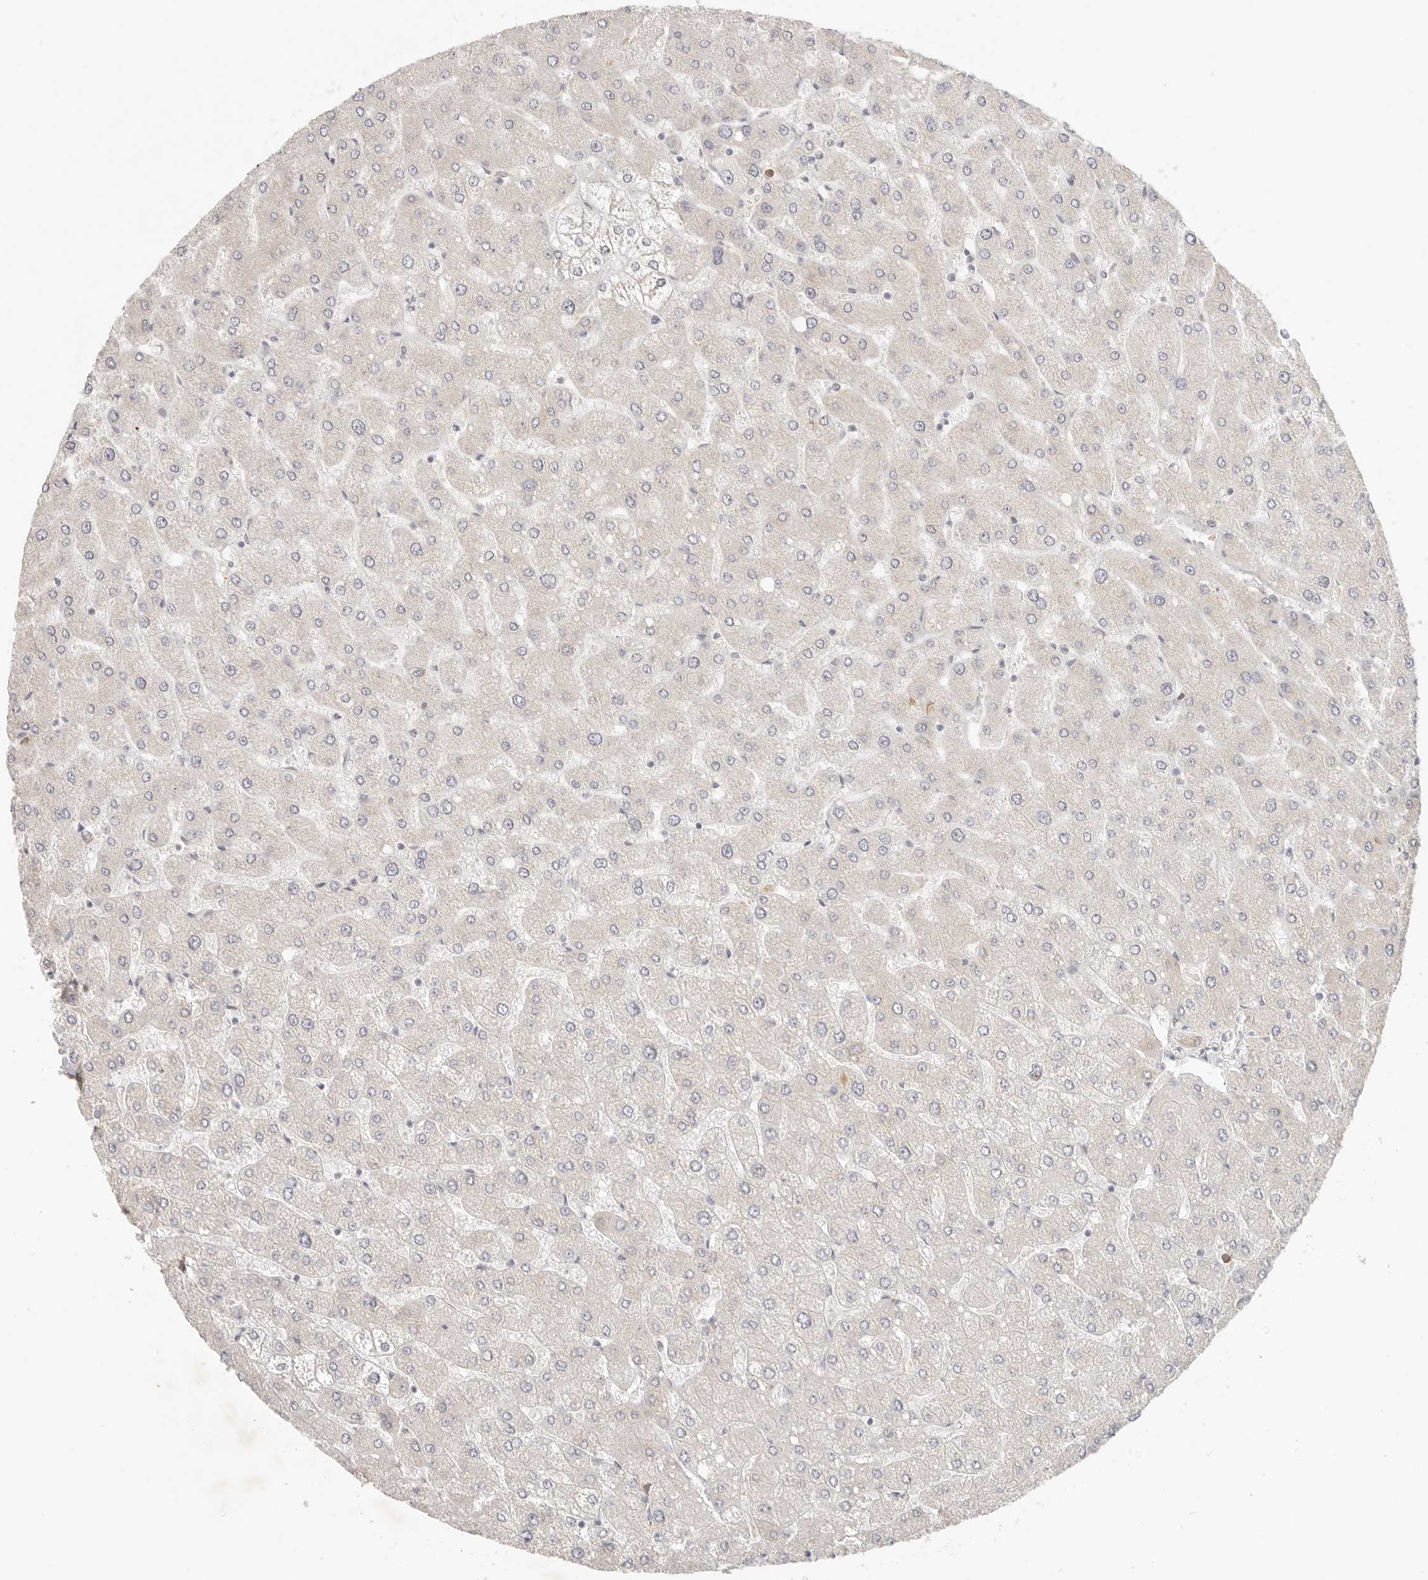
{"staining": {"intensity": "negative", "quantity": "none", "location": "none"}, "tissue": "liver", "cell_type": "Cholangiocytes", "image_type": "normal", "snomed": [{"axis": "morphology", "description": "Normal tissue, NOS"}, {"axis": "topography", "description": "Liver"}], "caption": "An image of liver stained for a protein displays no brown staining in cholangiocytes.", "gene": "PABPC4", "patient": {"sex": "male", "age": 55}}